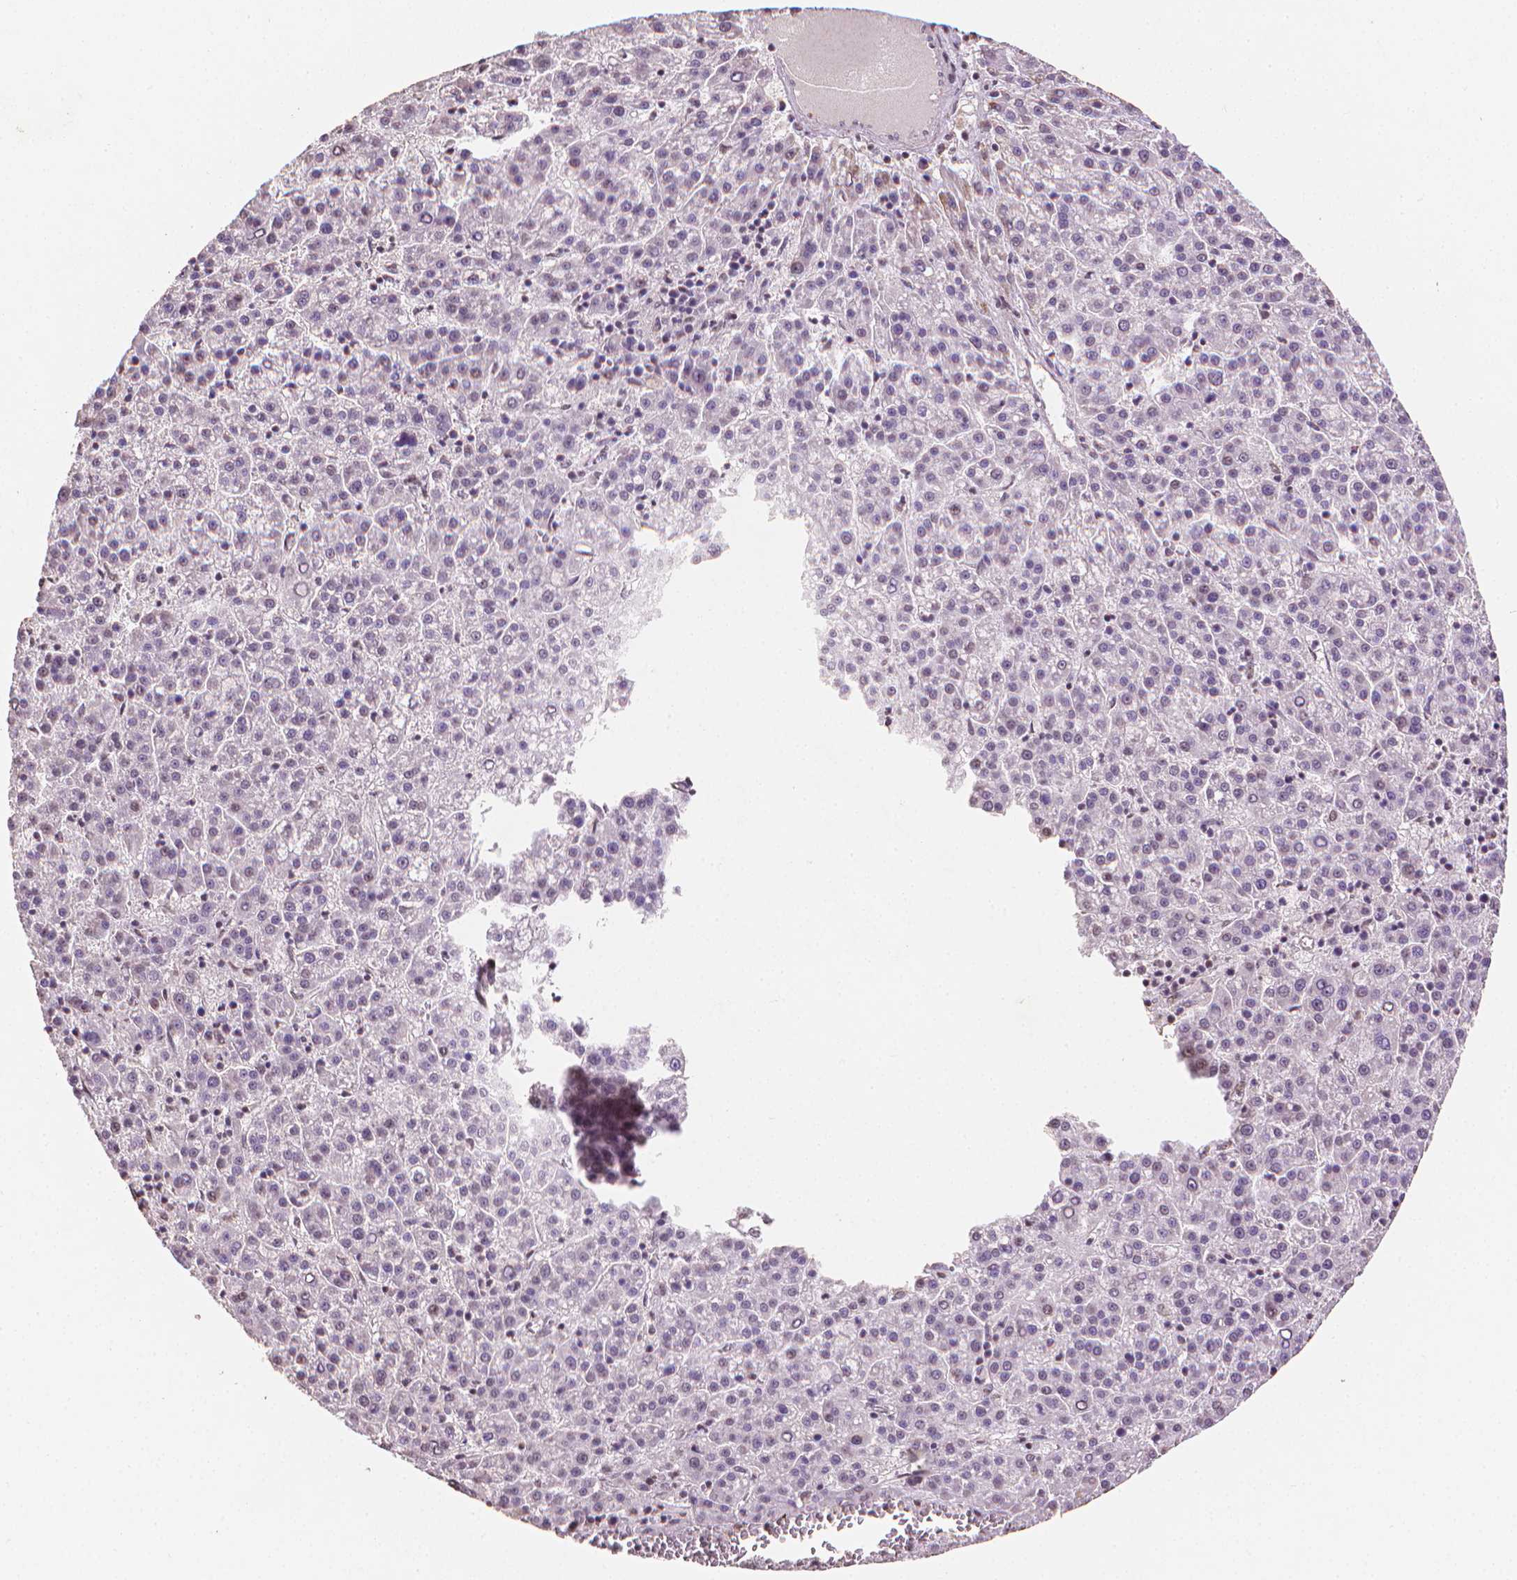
{"staining": {"intensity": "negative", "quantity": "none", "location": "none"}, "tissue": "liver cancer", "cell_type": "Tumor cells", "image_type": "cancer", "snomed": [{"axis": "morphology", "description": "Carcinoma, Hepatocellular, NOS"}, {"axis": "topography", "description": "Liver"}], "caption": "Protein analysis of liver cancer (hepatocellular carcinoma) demonstrates no significant staining in tumor cells.", "gene": "DCN", "patient": {"sex": "female", "age": 58}}